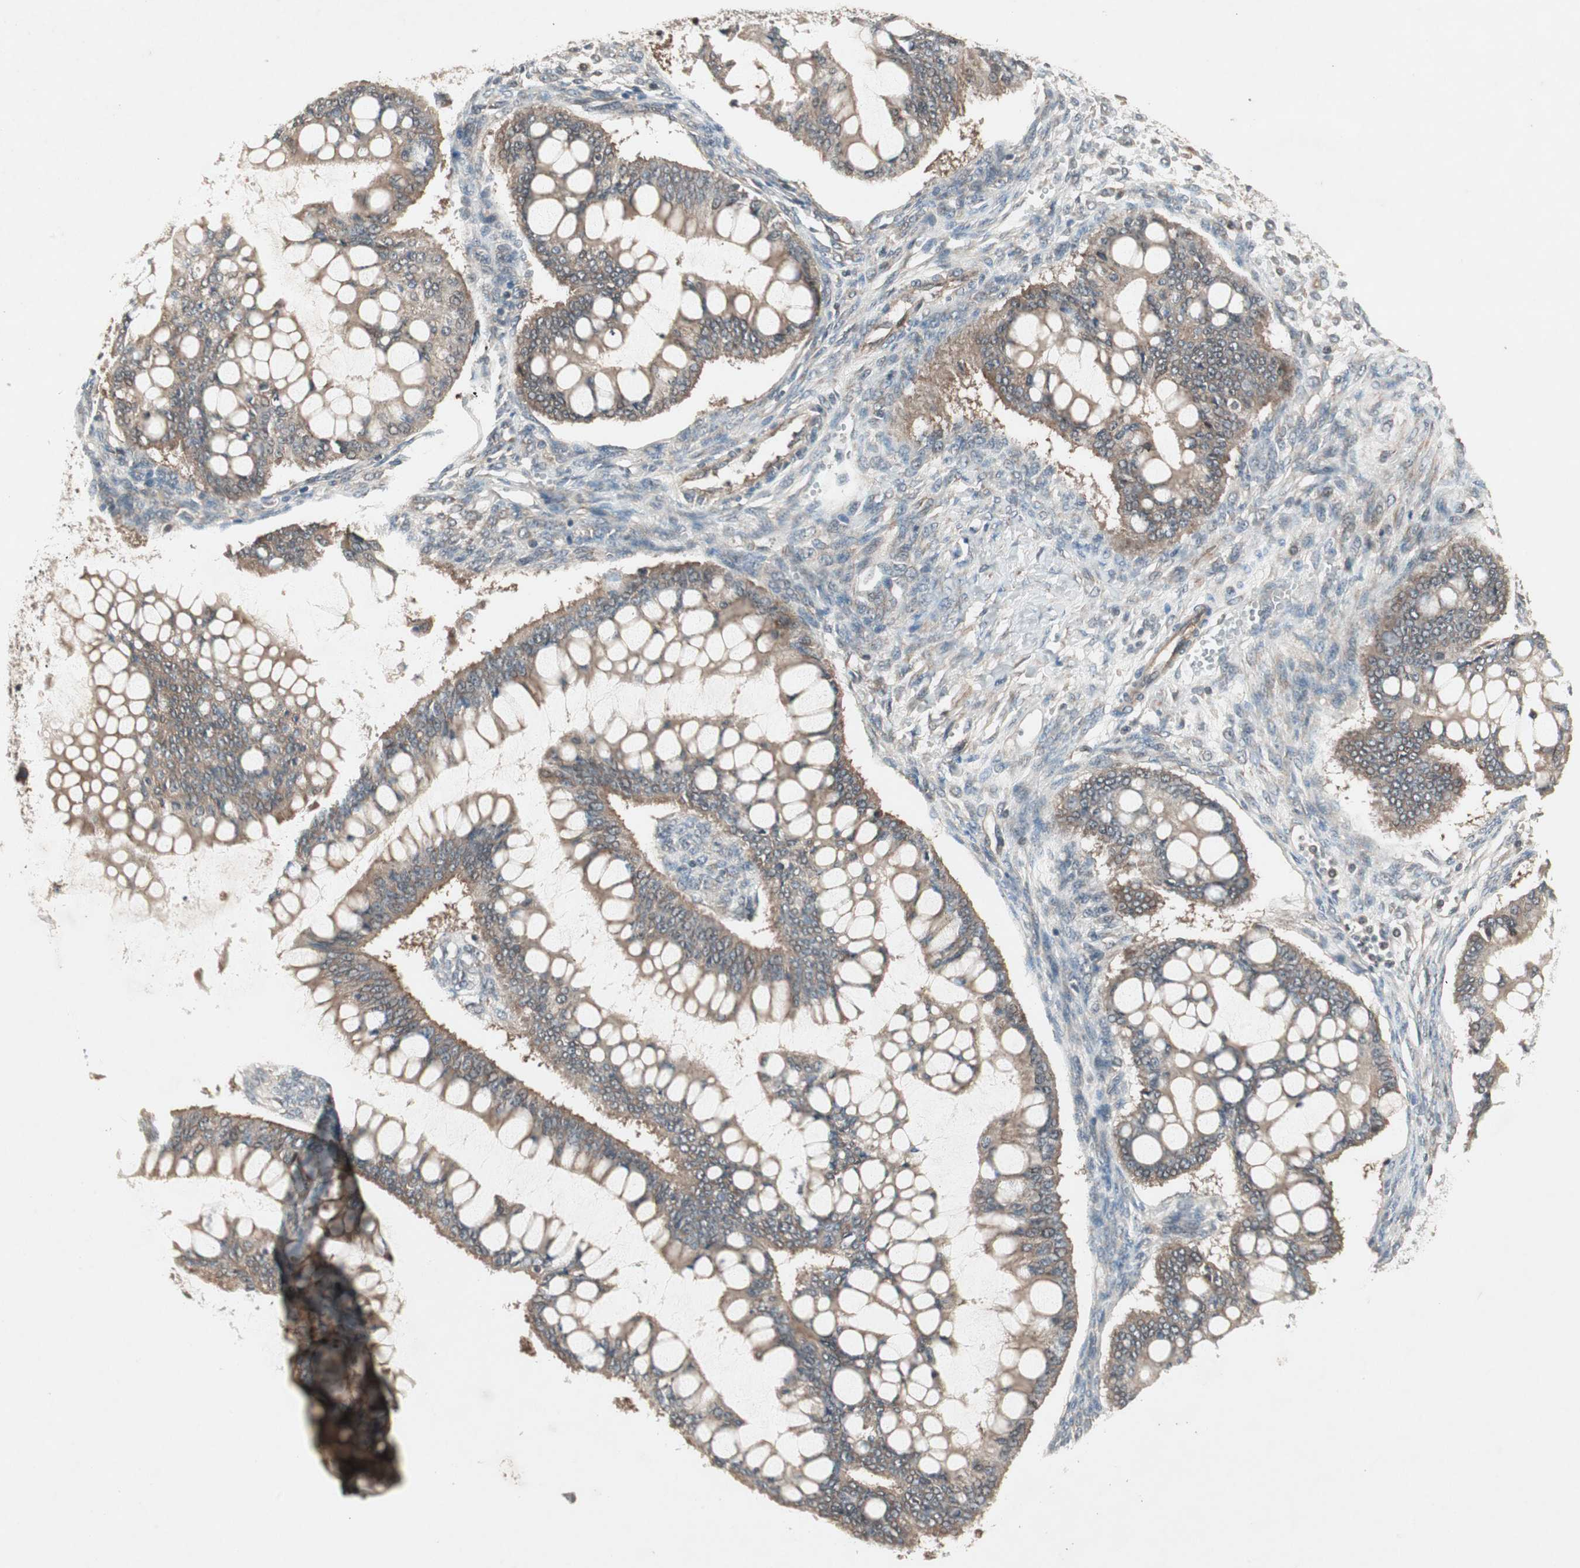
{"staining": {"intensity": "weak", "quantity": "25%-75%", "location": "cytoplasmic/membranous,nuclear"}, "tissue": "ovarian cancer", "cell_type": "Tumor cells", "image_type": "cancer", "snomed": [{"axis": "morphology", "description": "Cystadenocarcinoma, mucinous, NOS"}, {"axis": "topography", "description": "Ovary"}], "caption": "Human ovarian cancer (mucinous cystadenocarcinoma) stained for a protein (brown) reveals weak cytoplasmic/membranous and nuclear positive expression in approximately 25%-75% of tumor cells.", "gene": "IRS1", "patient": {"sex": "female", "age": 73}}